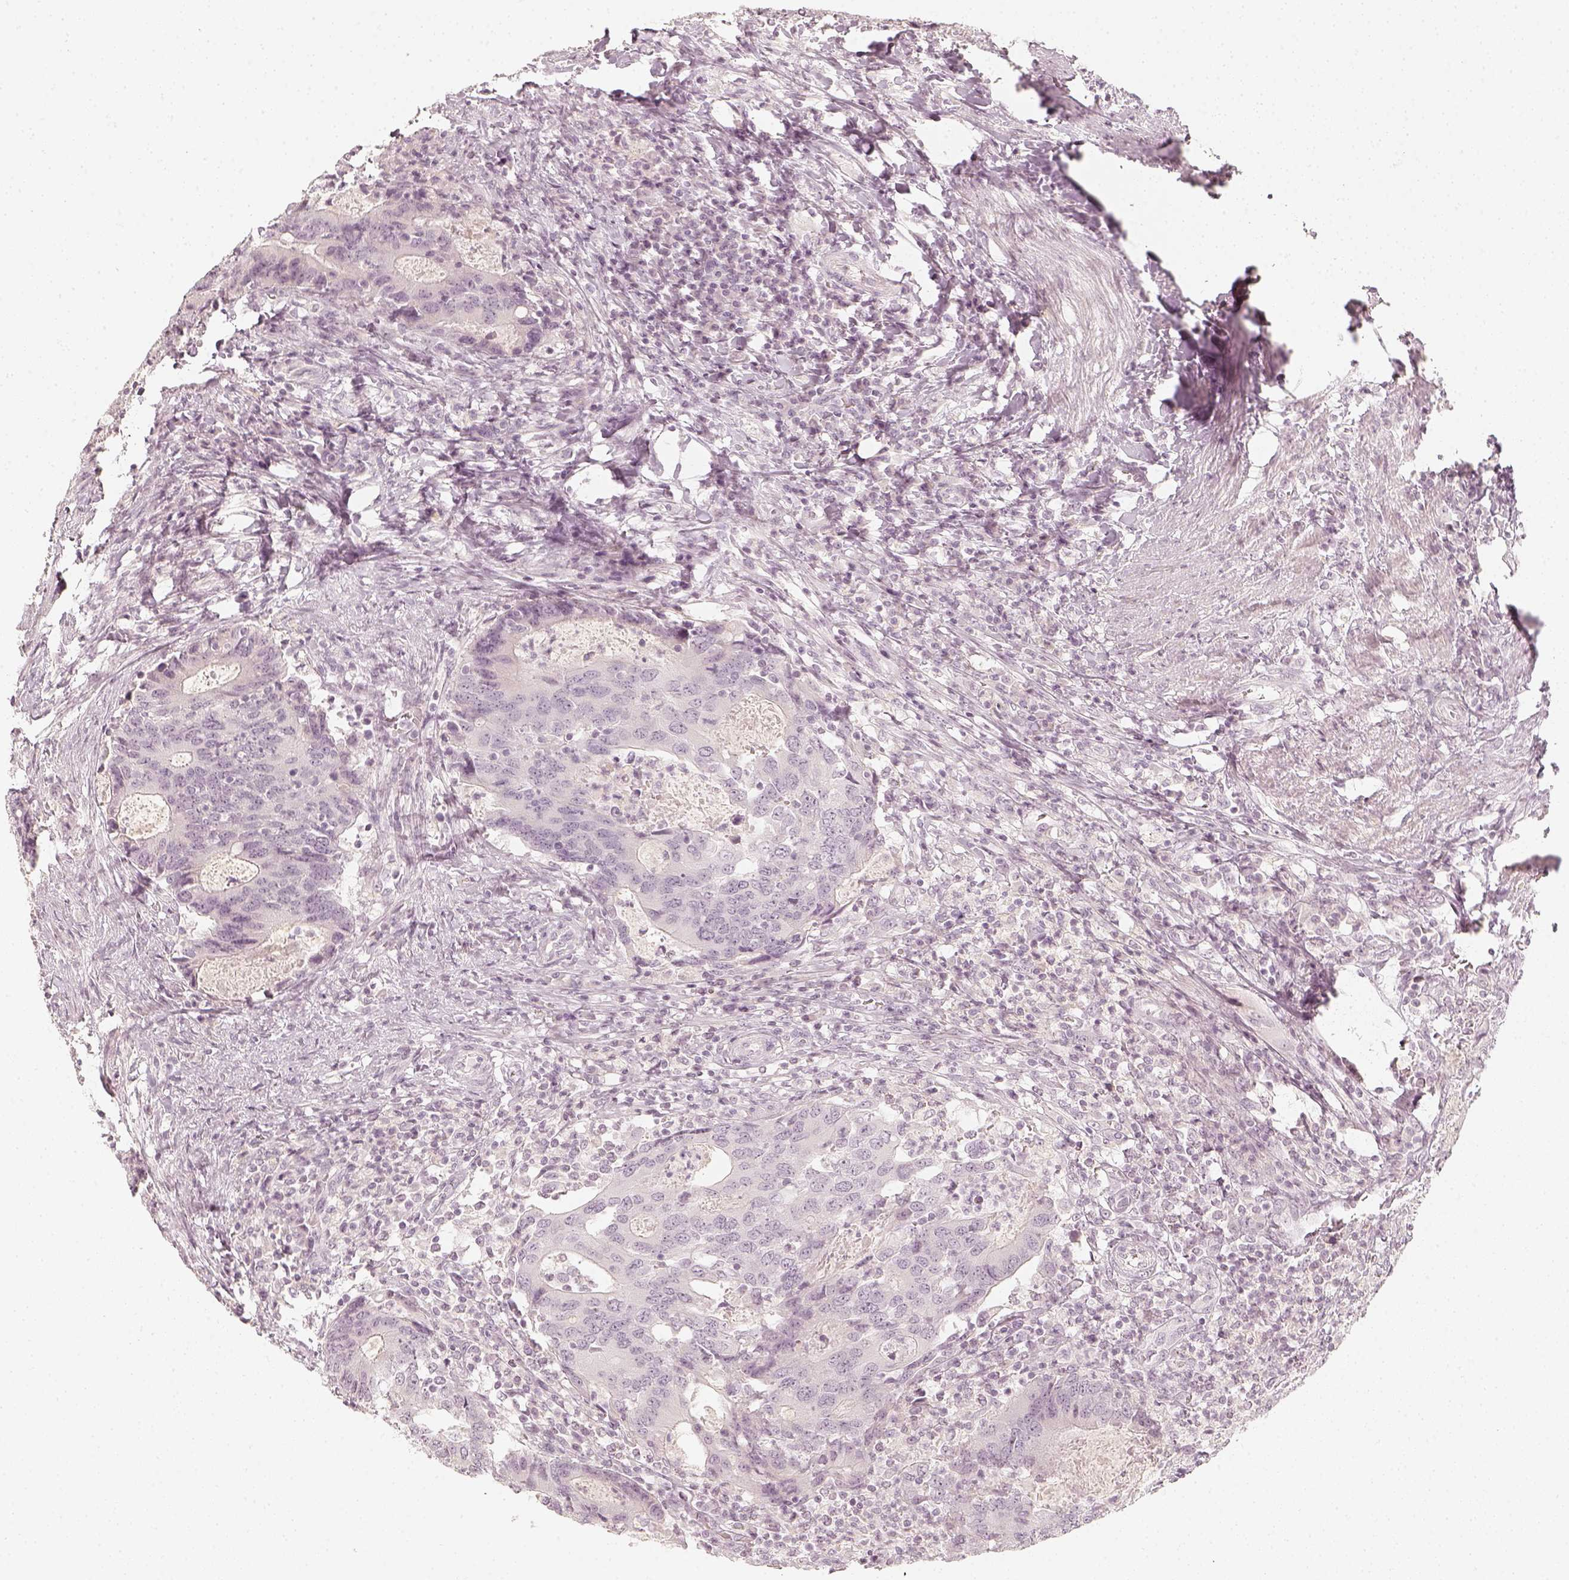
{"staining": {"intensity": "negative", "quantity": "none", "location": "none"}, "tissue": "colorectal cancer", "cell_type": "Tumor cells", "image_type": "cancer", "snomed": [{"axis": "morphology", "description": "Adenocarcinoma, NOS"}, {"axis": "topography", "description": "Colon"}], "caption": "Immunohistochemistry image of adenocarcinoma (colorectal) stained for a protein (brown), which exhibits no staining in tumor cells.", "gene": "DSG4", "patient": {"sex": "male", "age": 67}}